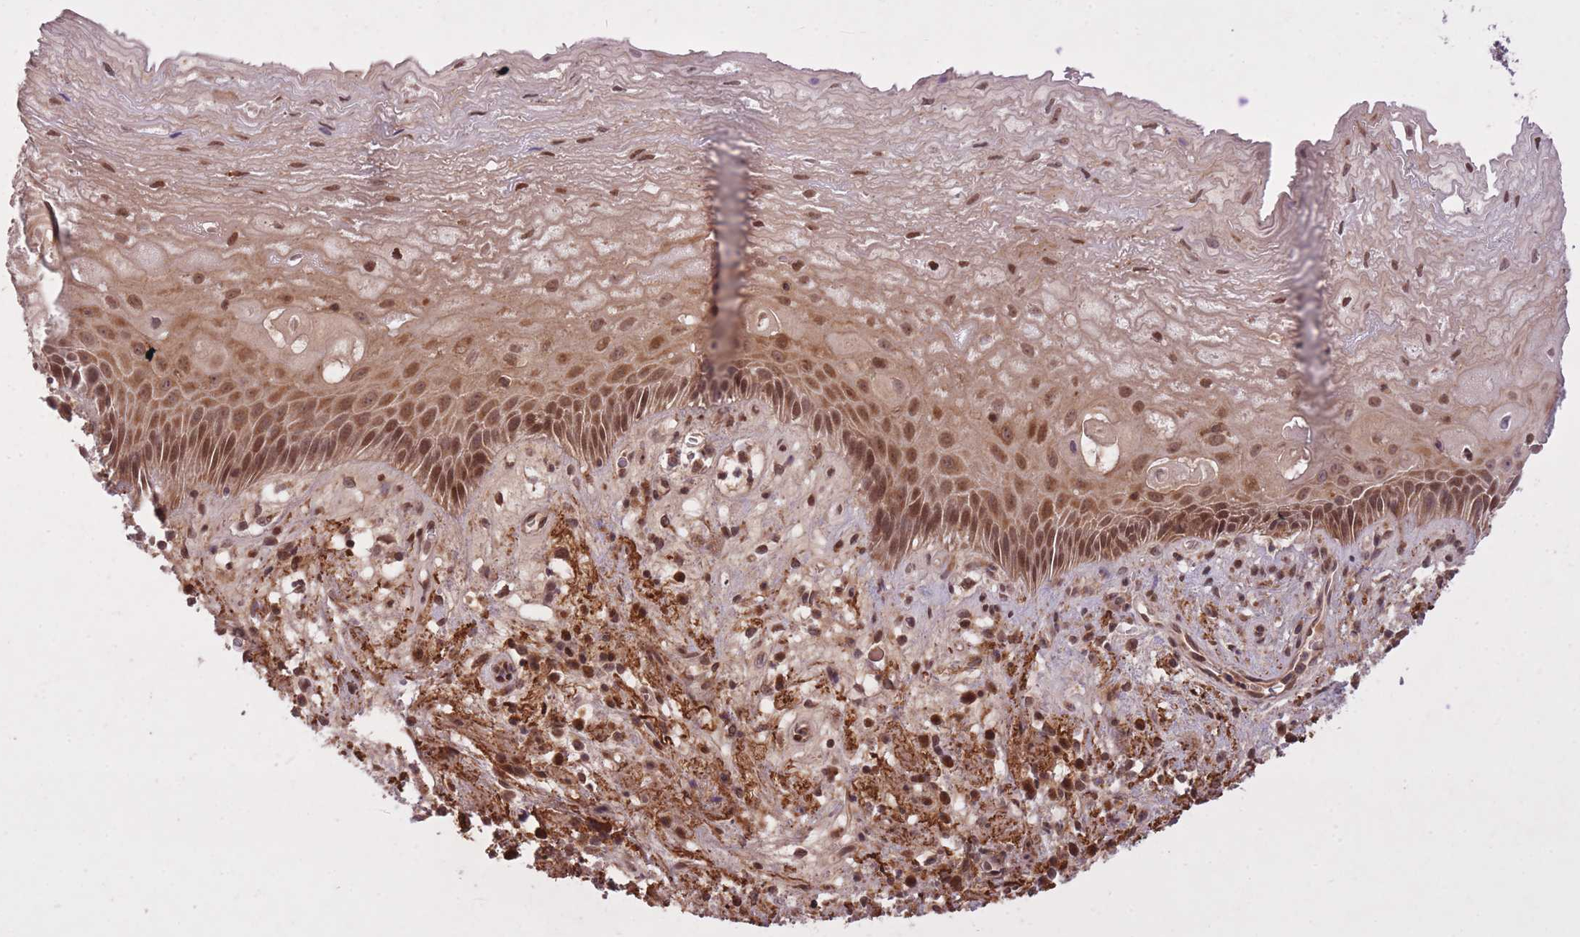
{"staining": {"intensity": "moderate", "quantity": ">75%", "location": "cytoplasmic/membranous,nuclear"}, "tissue": "esophagus", "cell_type": "Squamous epithelial cells", "image_type": "normal", "snomed": [{"axis": "morphology", "description": "Normal tissue, NOS"}, {"axis": "topography", "description": "Esophagus"}], "caption": "Moderate cytoplasmic/membranous,nuclear protein staining is seen in approximately >75% of squamous epithelial cells in esophagus. Nuclei are stained in blue.", "gene": "ZNF391", "patient": {"sex": "male", "age": 60}}